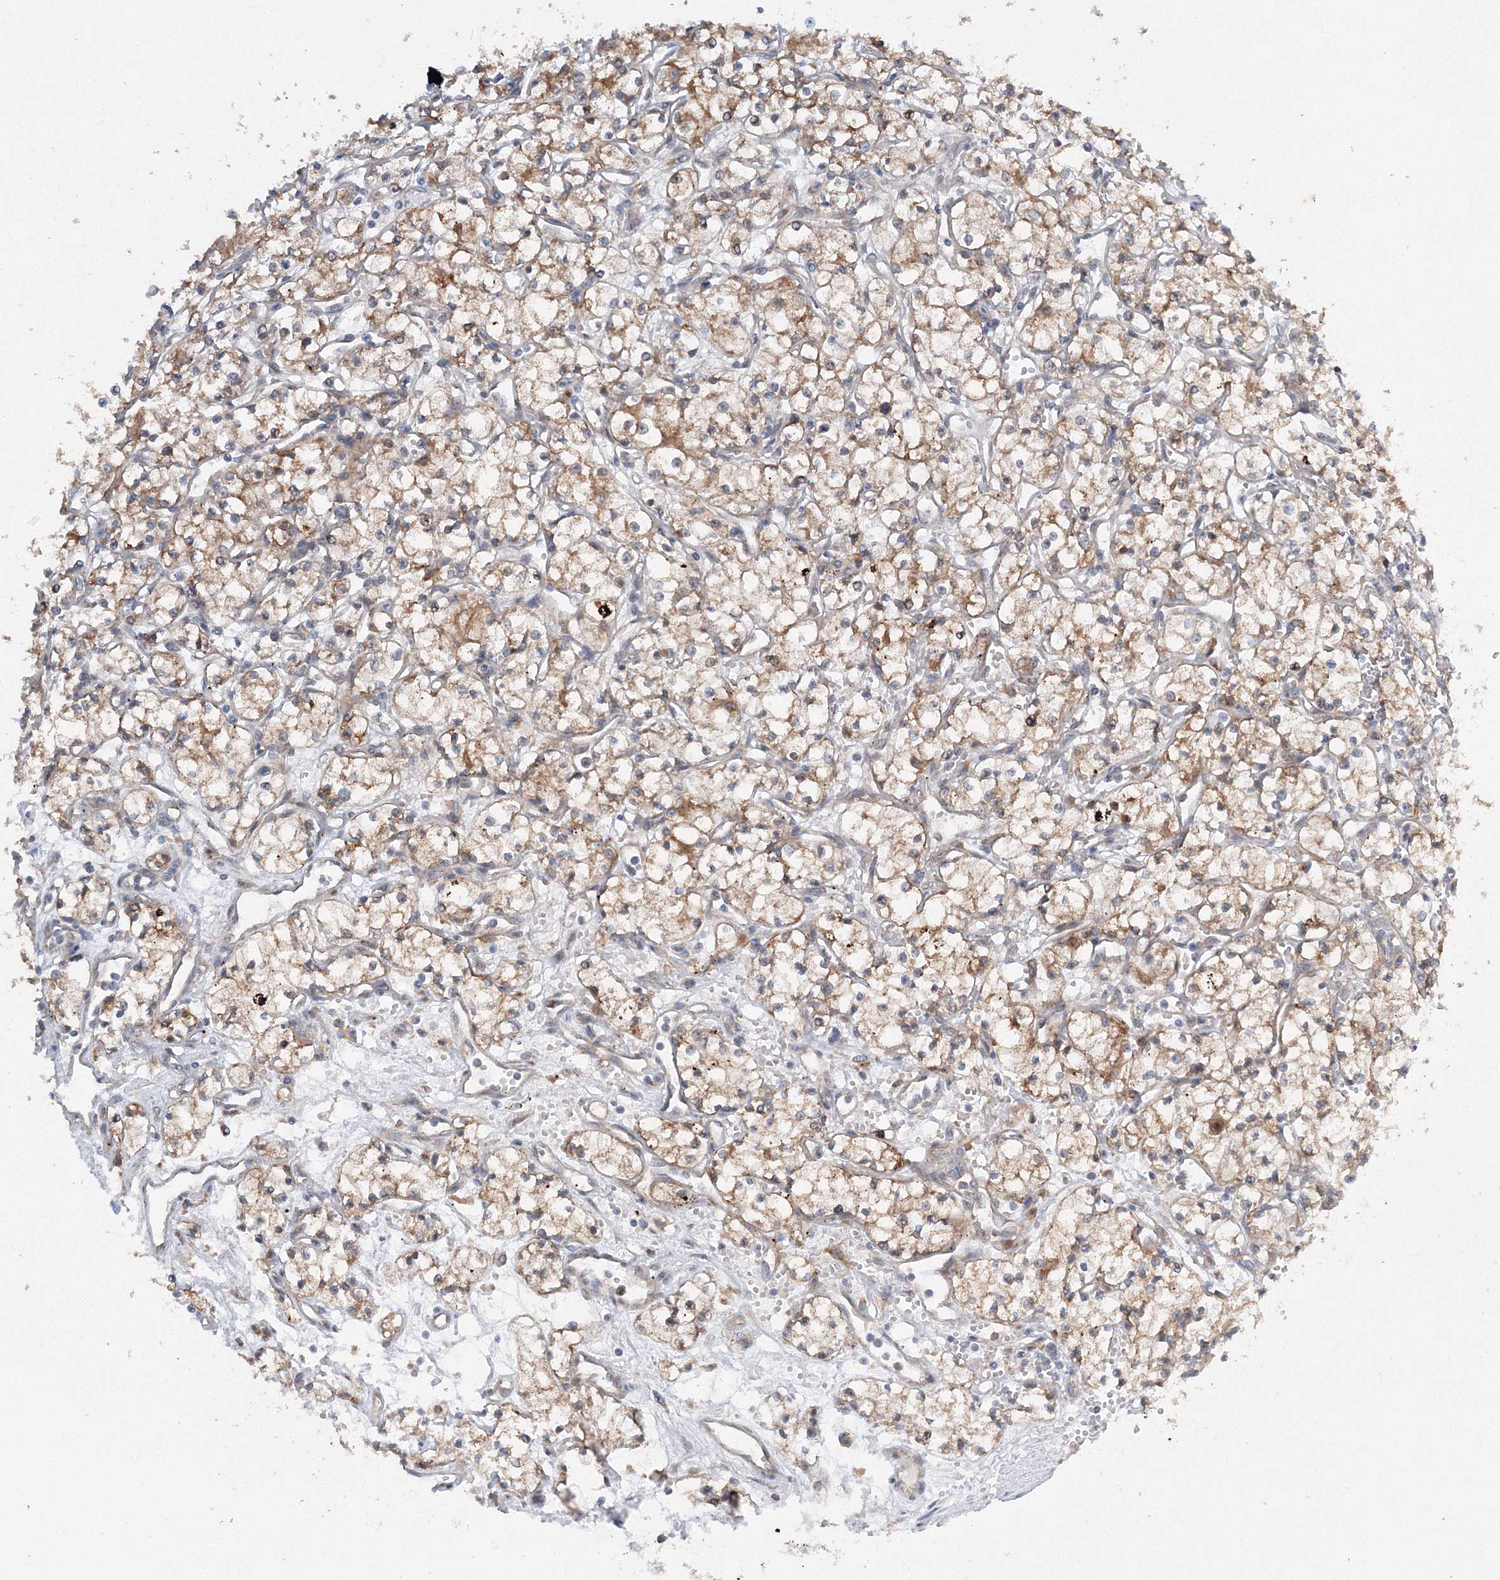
{"staining": {"intensity": "moderate", "quantity": ">75%", "location": "cytoplasmic/membranous"}, "tissue": "renal cancer", "cell_type": "Tumor cells", "image_type": "cancer", "snomed": [{"axis": "morphology", "description": "Adenocarcinoma, NOS"}, {"axis": "topography", "description": "Kidney"}], "caption": "Immunohistochemical staining of adenocarcinoma (renal) shows moderate cytoplasmic/membranous protein positivity in about >75% of tumor cells.", "gene": "SLC36A1", "patient": {"sex": "male", "age": 59}}